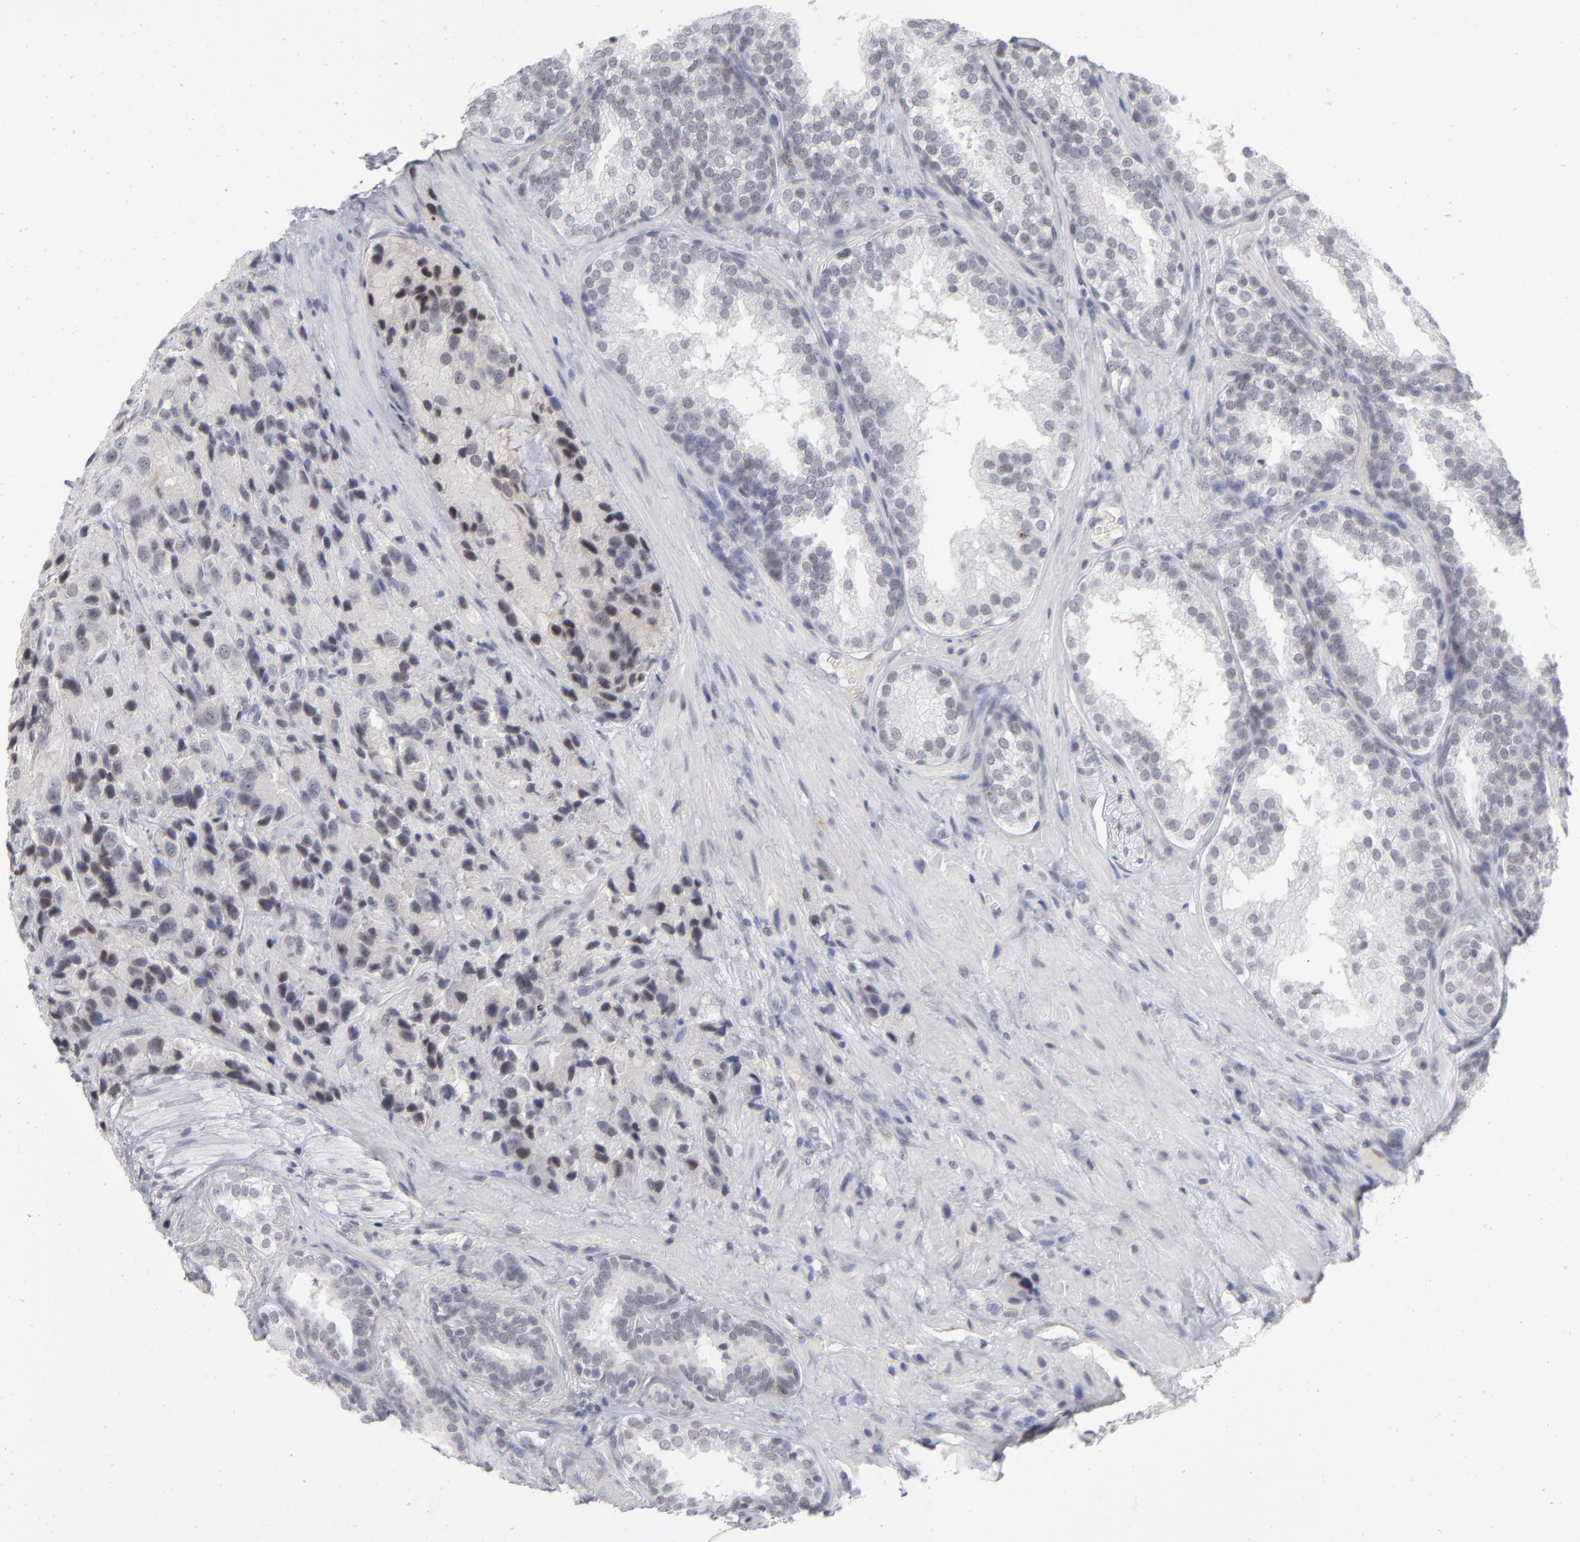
{"staining": {"intensity": "negative", "quantity": "none", "location": "none"}, "tissue": "prostate cancer", "cell_type": "Tumor cells", "image_type": "cancer", "snomed": [{"axis": "morphology", "description": "Adenocarcinoma, High grade"}, {"axis": "topography", "description": "Prostate"}], "caption": "Protein analysis of prostate cancer shows no significant staining in tumor cells.", "gene": "CCR2", "patient": {"sex": "male", "age": 70}}